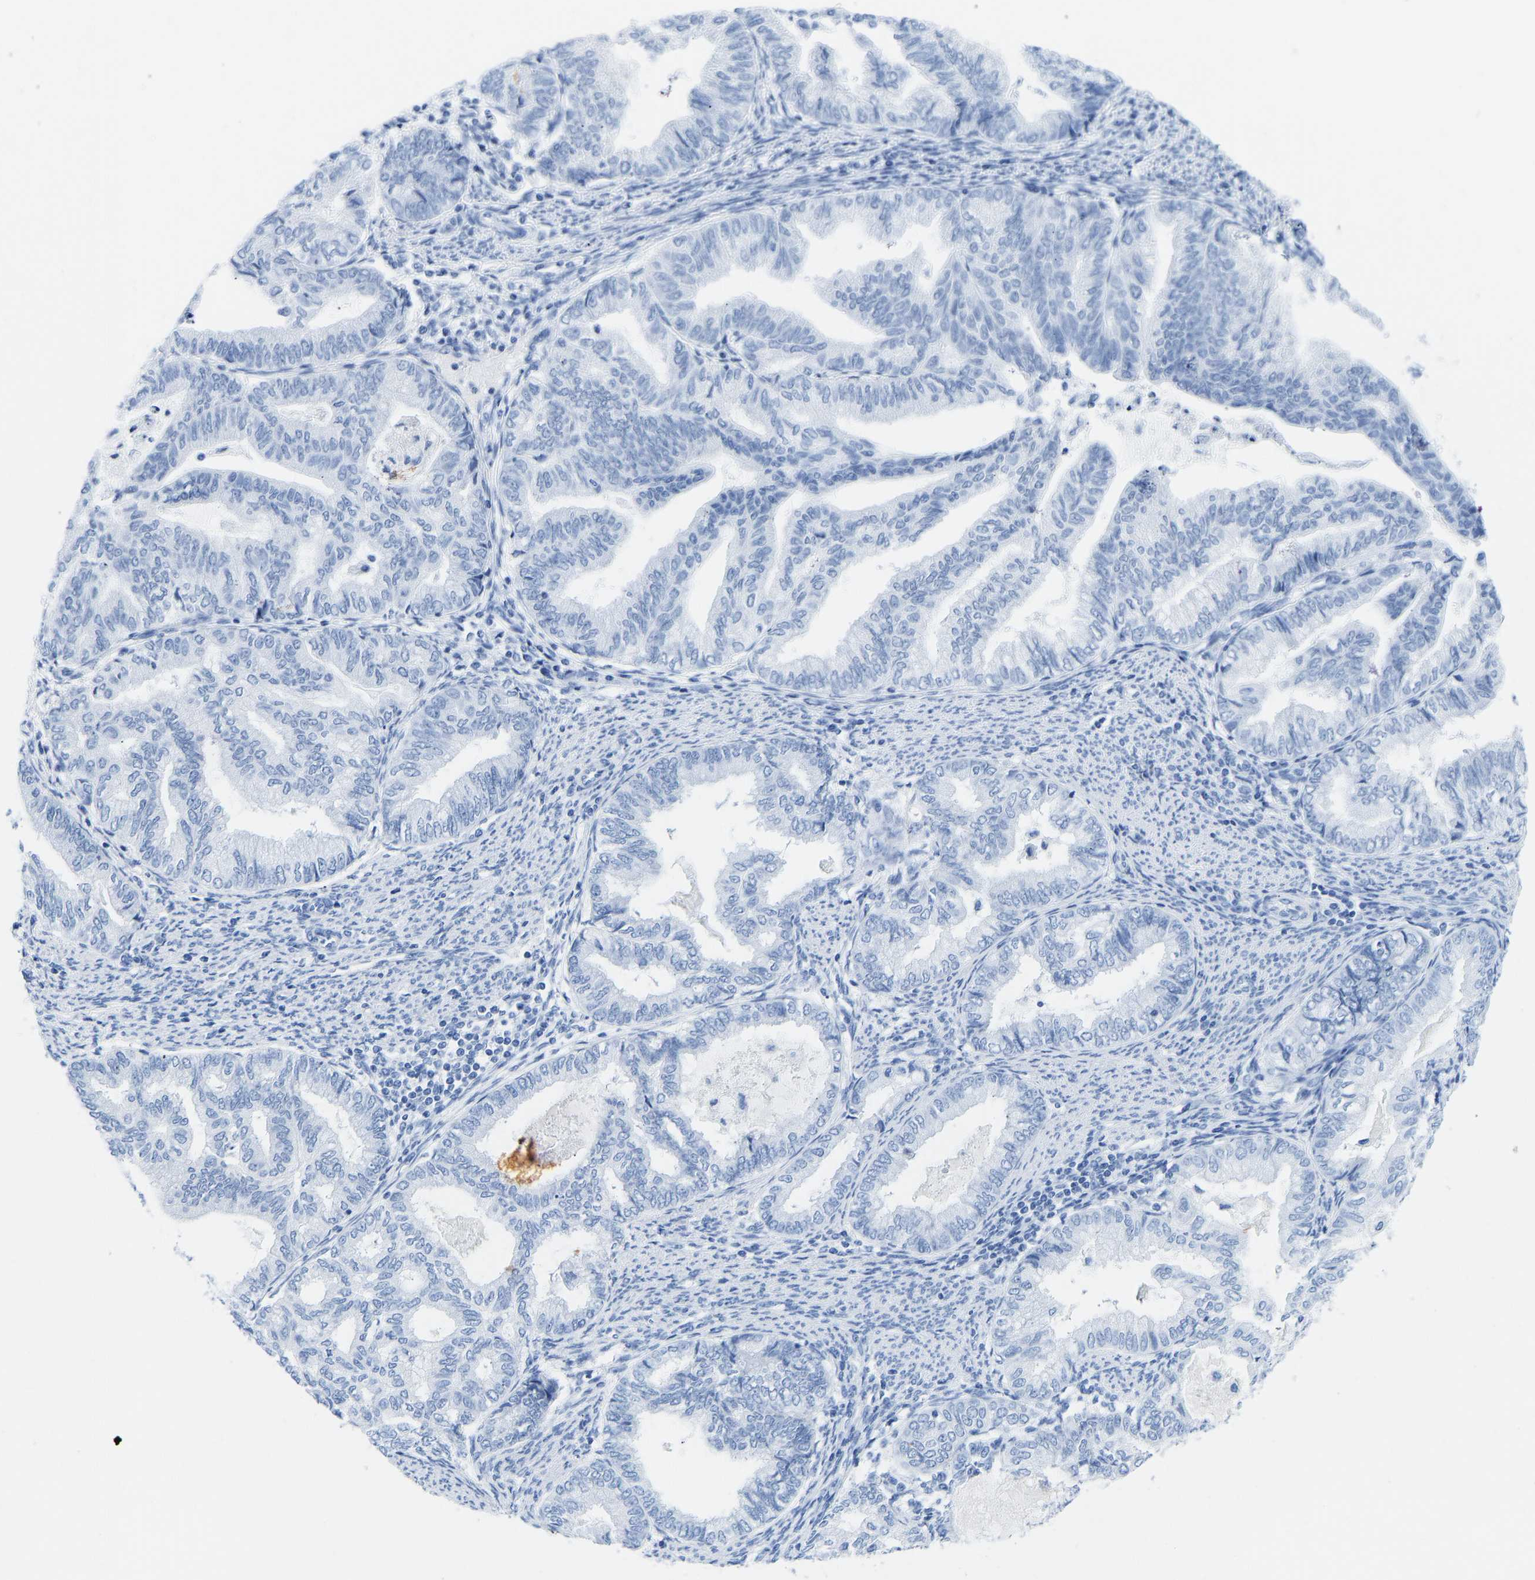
{"staining": {"intensity": "negative", "quantity": "none", "location": "none"}, "tissue": "endometrial cancer", "cell_type": "Tumor cells", "image_type": "cancer", "snomed": [{"axis": "morphology", "description": "Adenocarcinoma, NOS"}, {"axis": "topography", "description": "Endometrium"}], "caption": "Adenocarcinoma (endometrial) stained for a protein using immunohistochemistry displays no expression tumor cells.", "gene": "ELMO2", "patient": {"sex": "female", "age": 79}}